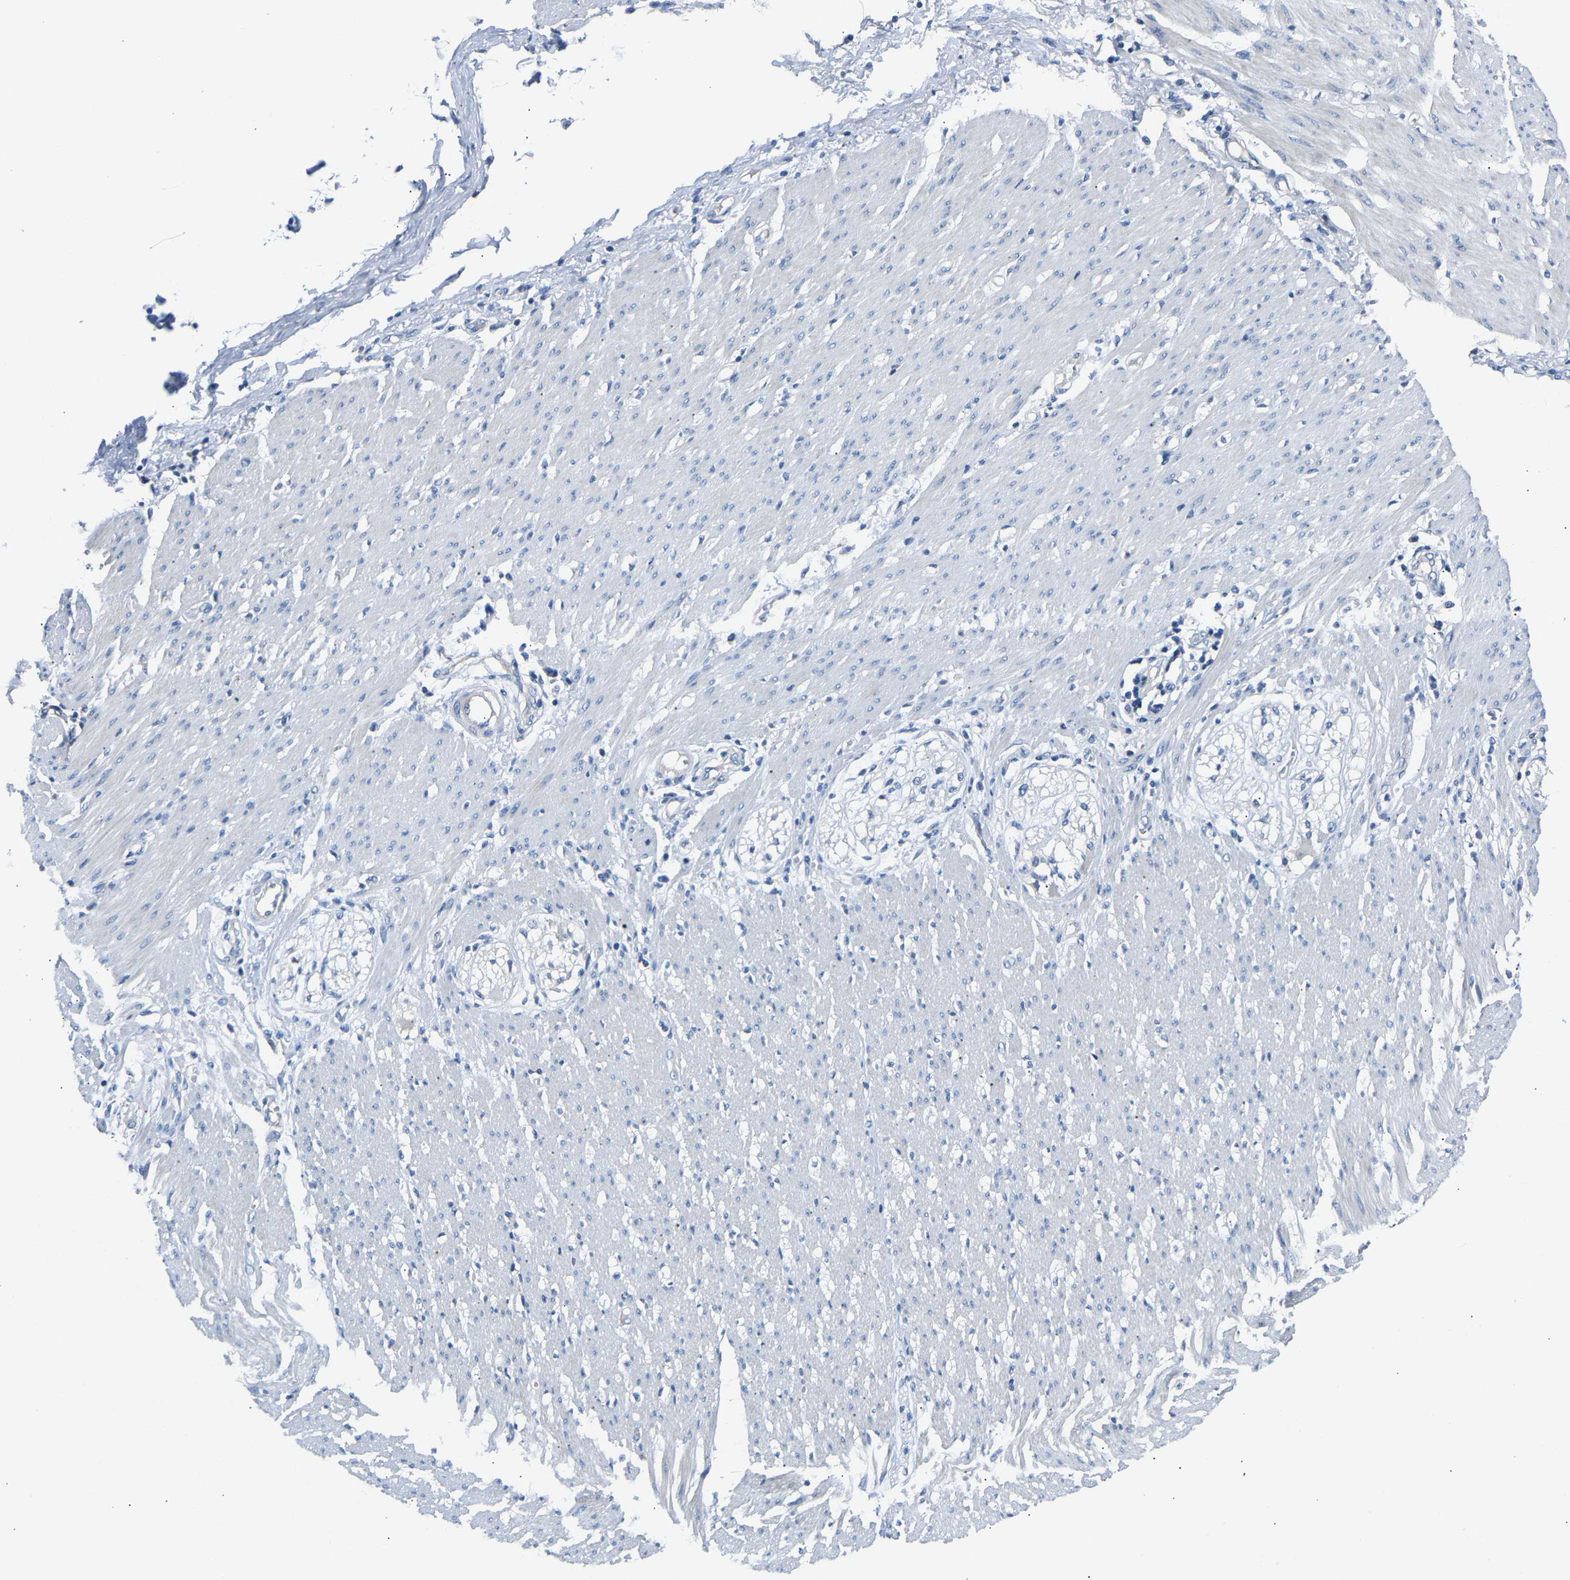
{"staining": {"intensity": "negative", "quantity": "none", "location": "none"}, "tissue": "adipose tissue", "cell_type": "Adipocytes", "image_type": "normal", "snomed": [{"axis": "morphology", "description": "Normal tissue, NOS"}, {"axis": "morphology", "description": "Adenocarcinoma, NOS"}, {"axis": "topography", "description": "Colon"}, {"axis": "topography", "description": "Peripheral nerve tissue"}], "caption": "IHC micrograph of unremarkable adipose tissue: adipose tissue stained with DAB demonstrates no significant protein expression in adipocytes.", "gene": "DNAAF5", "patient": {"sex": "male", "age": 14}}